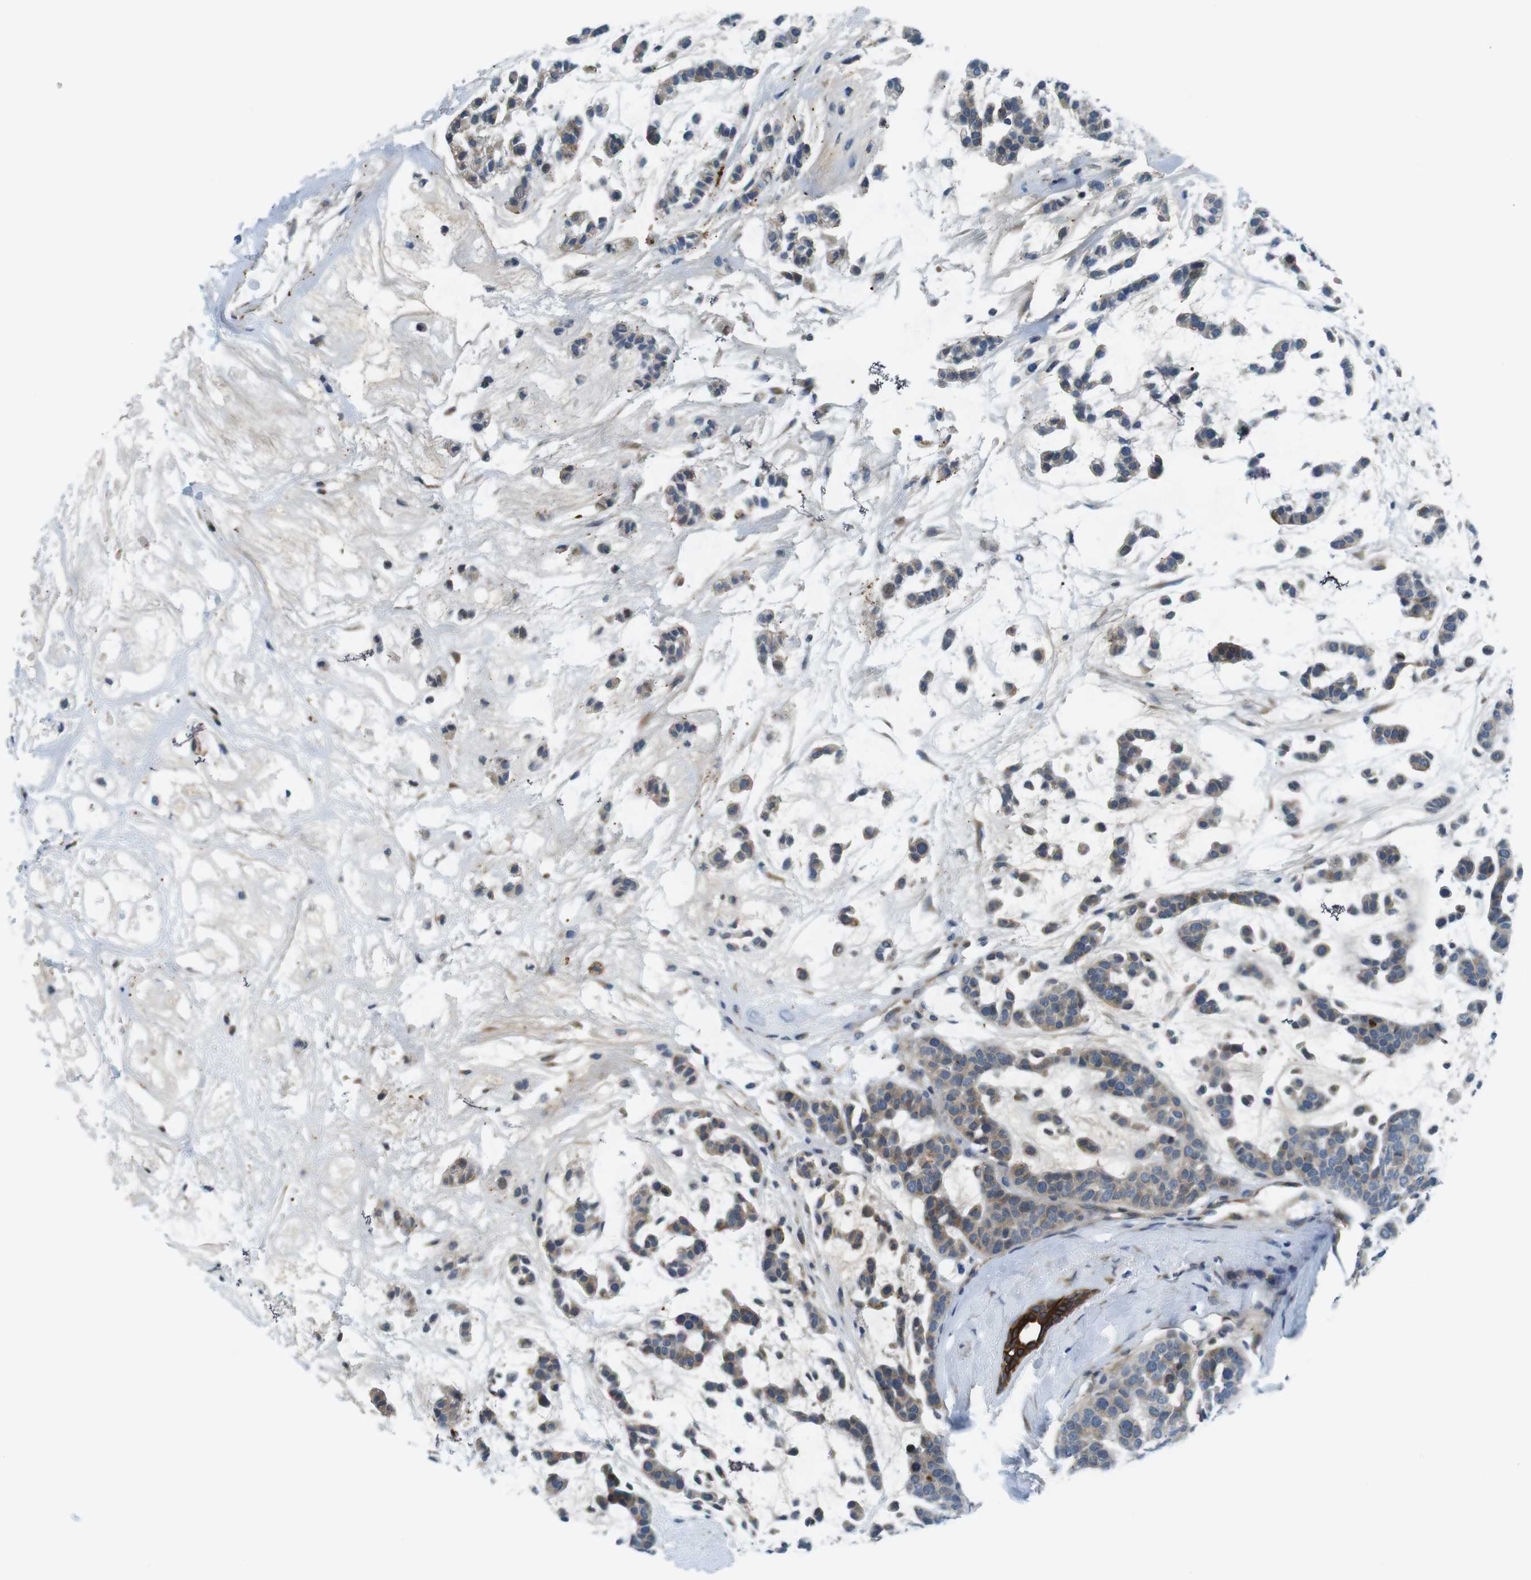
{"staining": {"intensity": "moderate", "quantity": "25%-75%", "location": "cytoplasmic/membranous"}, "tissue": "head and neck cancer", "cell_type": "Tumor cells", "image_type": "cancer", "snomed": [{"axis": "morphology", "description": "Adenocarcinoma, NOS"}, {"axis": "morphology", "description": "Adenoma, NOS"}, {"axis": "topography", "description": "Head-Neck"}], "caption": "Human adenoma (head and neck) stained with a brown dye exhibits moderate cytoplasmic/membranous positive positivity in approximately 25%-75% of tumor cells.", "gene": "ZDHHC3", "patient": {"sex": "female", "age": 55}}